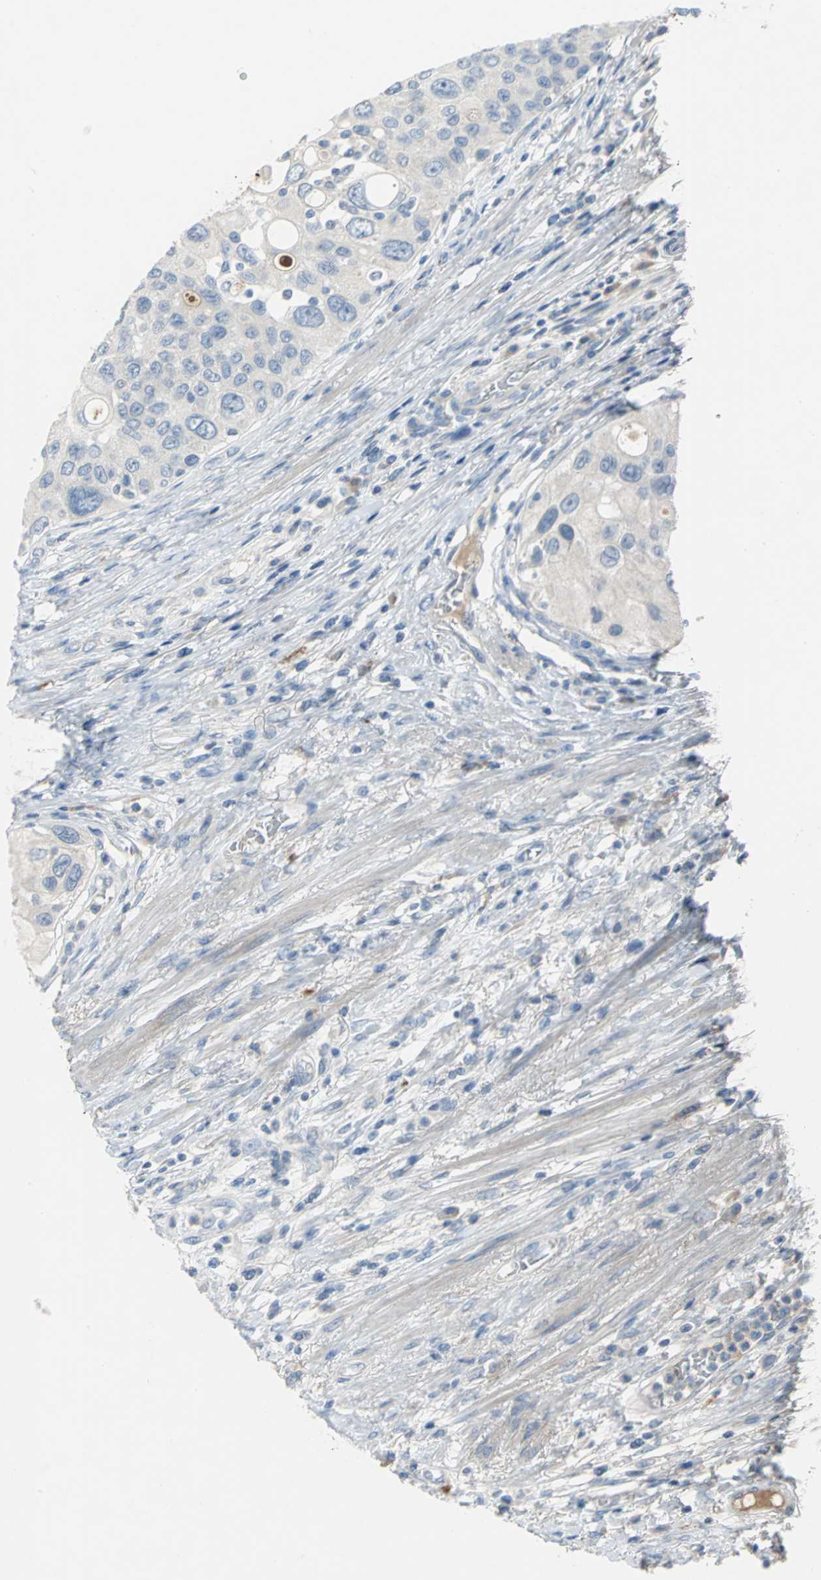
{"staining": {"intensity": "negative", "quantity": "none", "location": "none"}, "tissue": "urothelial cancer", "cell_type": "Tumor cells", "image_type": "cancer", "snomed": [{"axis": "morphology", "description": "Urothelial carcinoma, High grade"}, {"axis": "topography", "description": "Urinary bladder"}], "caption": "Tumor cells show no significant protein staining in urothelial carcinoma (high-grade).", "gene": "PTGDS", "patient": {"sex": "female", "age": 56}}